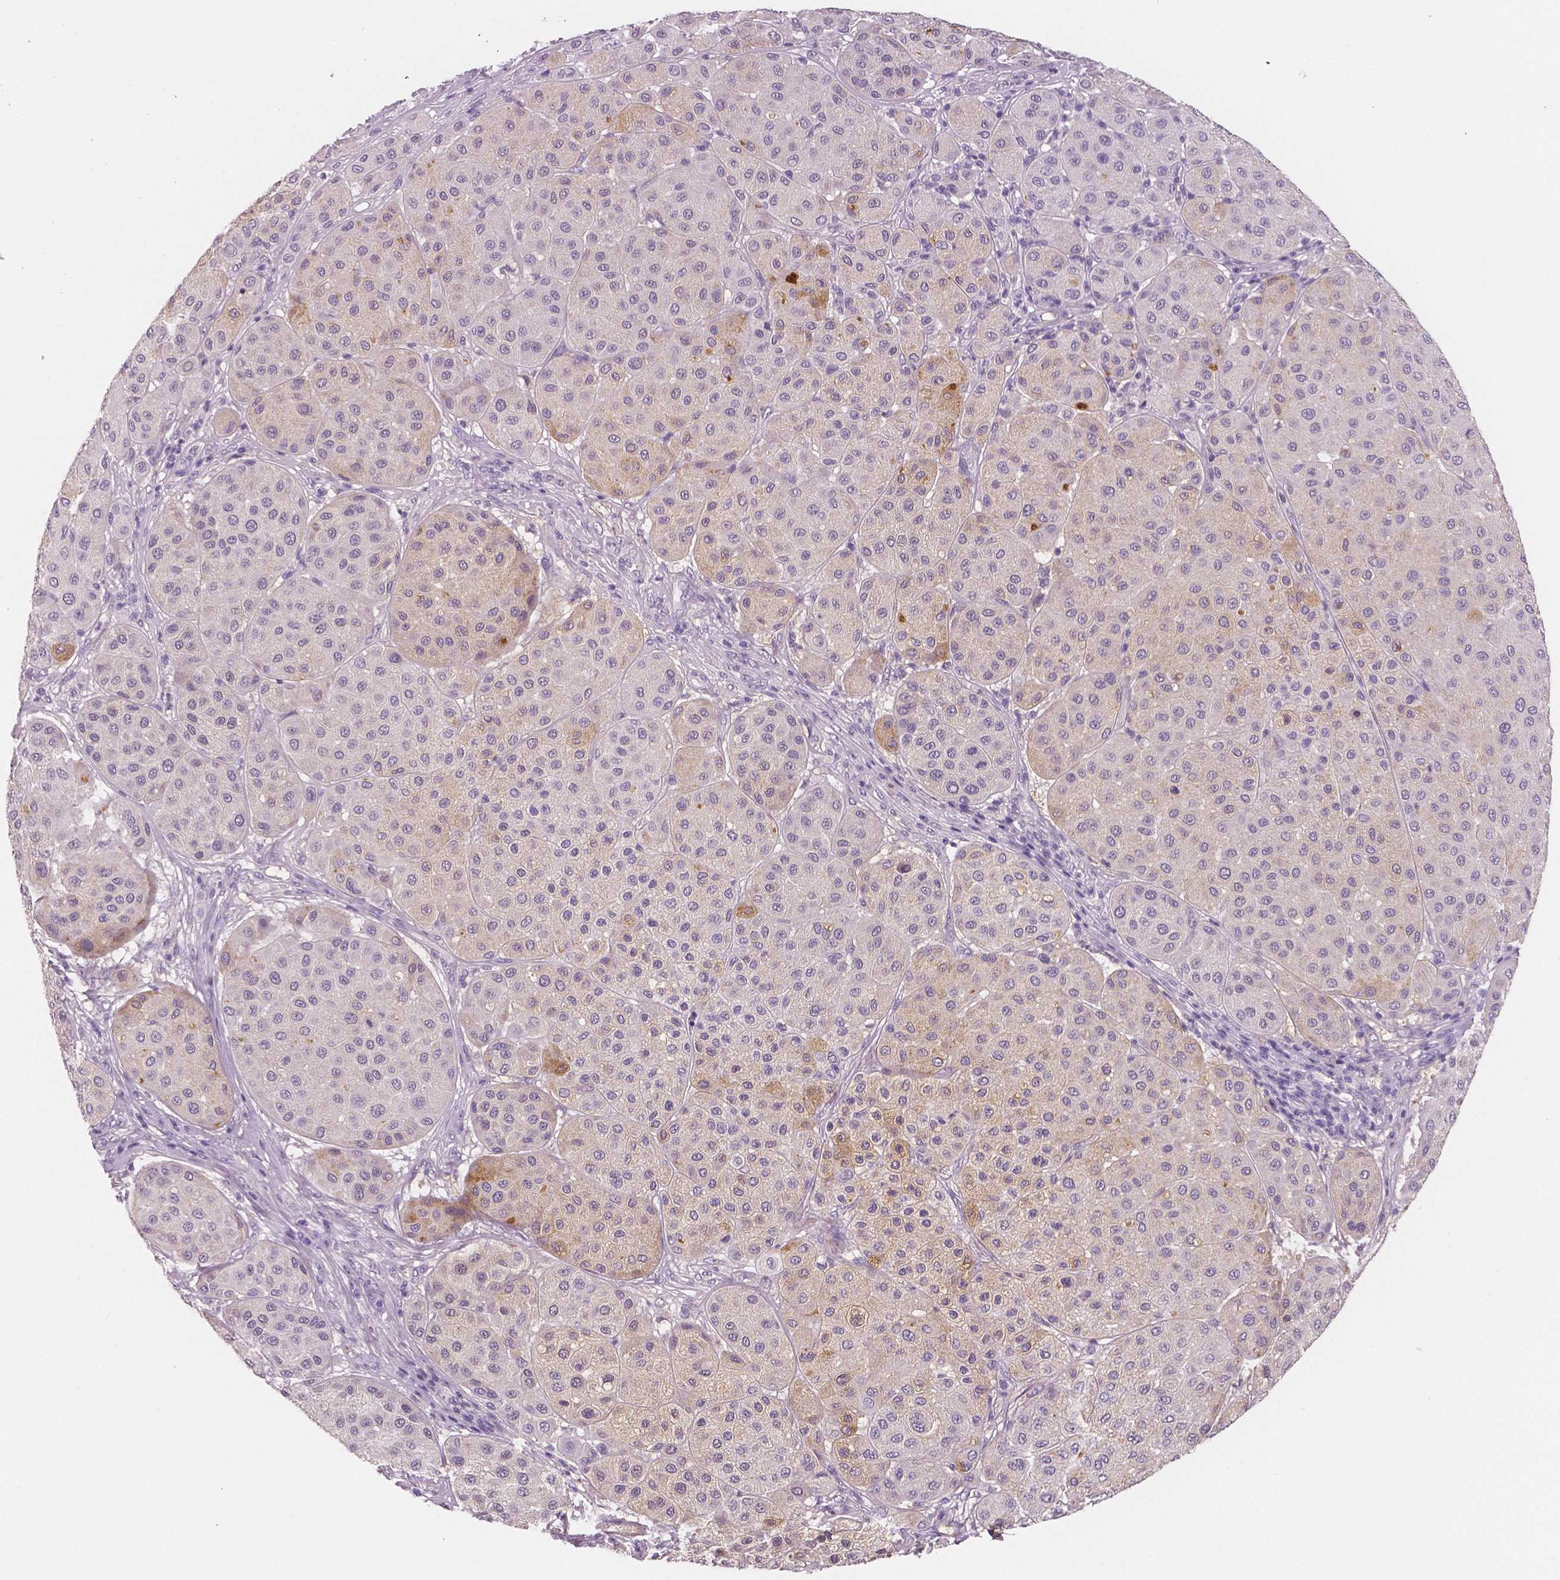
{"staining": {"intensity": "negative", "quantity": "none", "location": "none"}, "tissue": "melanoma", "cell_type": "Tumor cells", "image_type": "cancer", "snomed": [{"axis": "morphology", "description": "Malignant melanoma, Metastatic site"}, {"axis": "topography", "description": "Smooth muscle"}], "caption": "Human malignant melanoma (metastatic site) stained for a protein using IHC displays no expression in tumor cells.", "gene": "TSPAN7", "patient": {"sex": "male", "age": 41}}